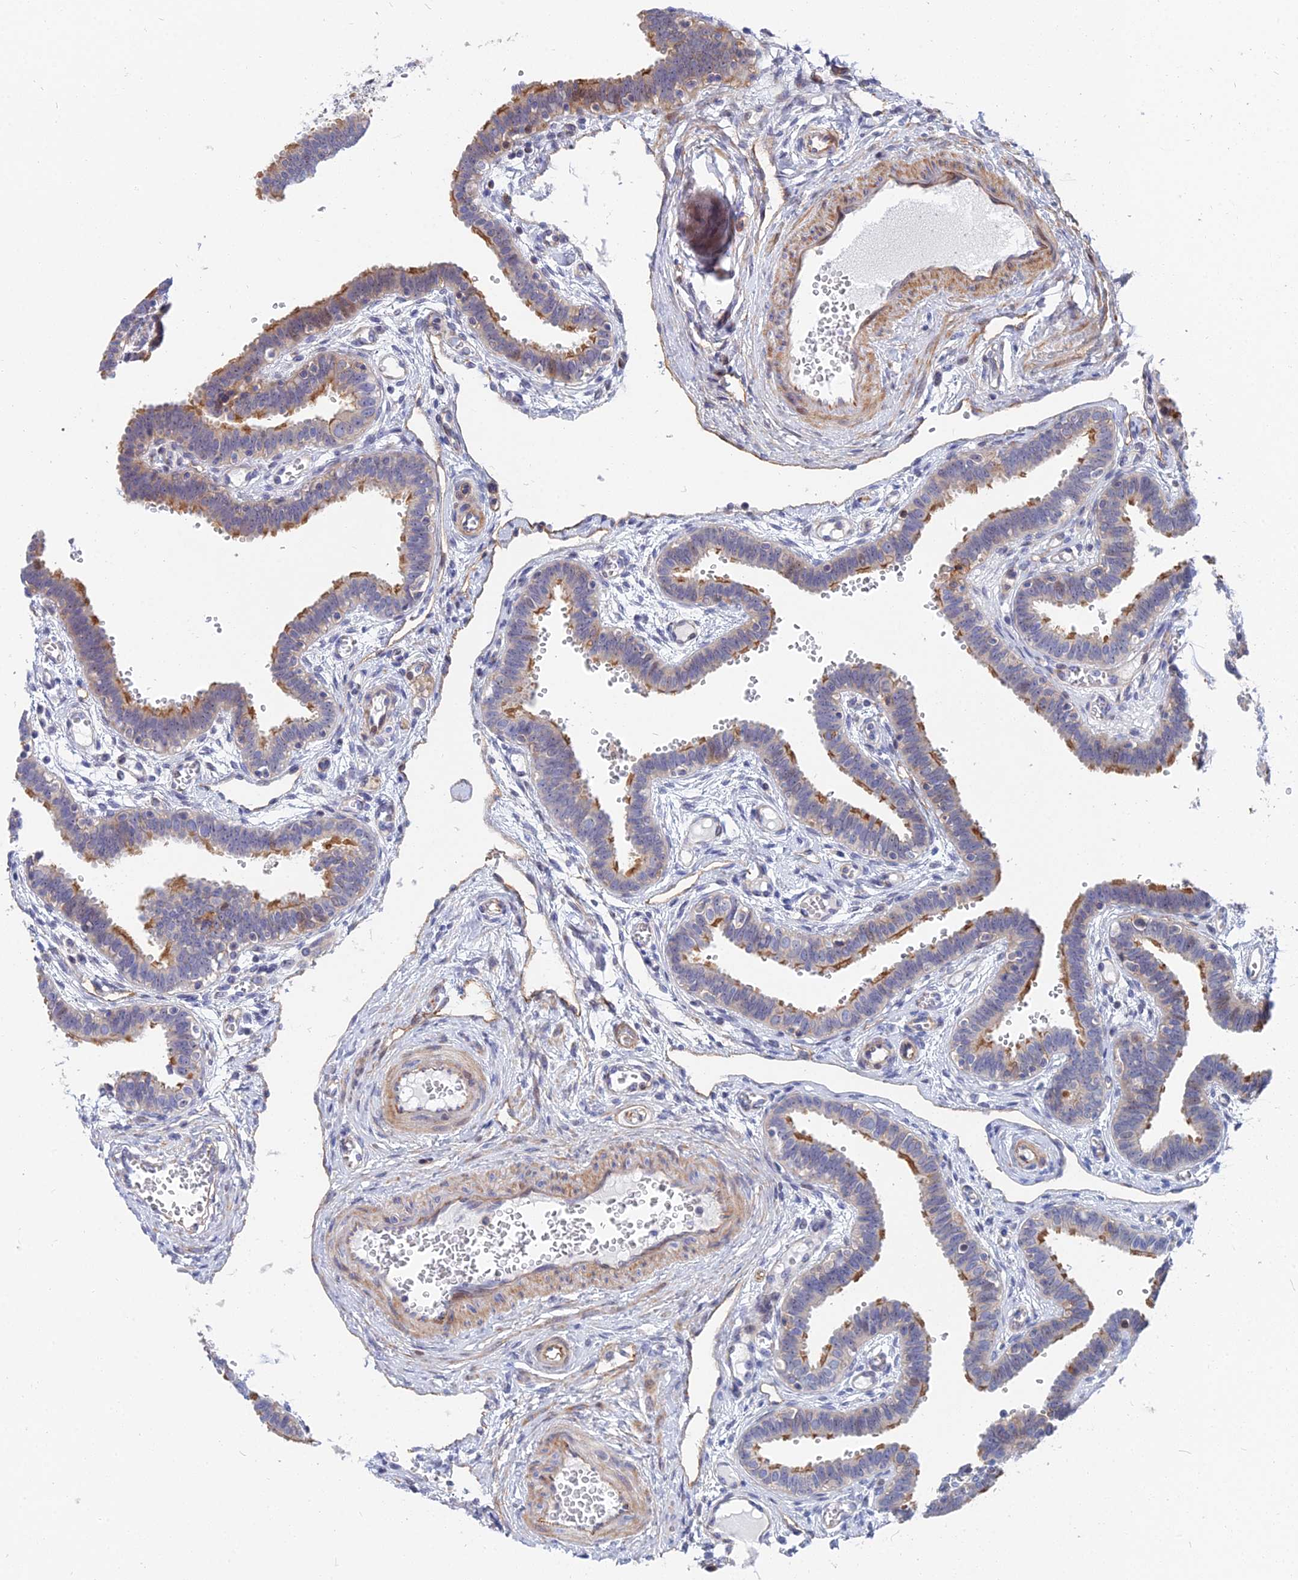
{"staining": {"intensity": "moderate", "quantity": "25%-75%", "location": "cytoplasmic/membranous"}, "tissue": "fallopian tube", "cell_type": "Glandular cells", "image_type": "normal", "snomed": [{"axis": "morphology", "description": "Normal tissue, NOS"}, {"axis": "topography", "description": "Fallopian tube"}, {"axis": "topography", "description": "Placenta"}], "caption": "IHC staining of unremarkable fallopian tube, which displays medium levels of moderate cytoplasmic/membranous expression in about 25%-75% of glandular cells indicating moderate cytoplasmic/membranous protein positivity. The staining was performed using DAB (3,3'-diaminobenzidine) (brown) for protein detection and nuclei were counterstained in hematoxylin (blue).", "gene": "TRIM43B", "patient": {"sex": "female", "age": 32}}